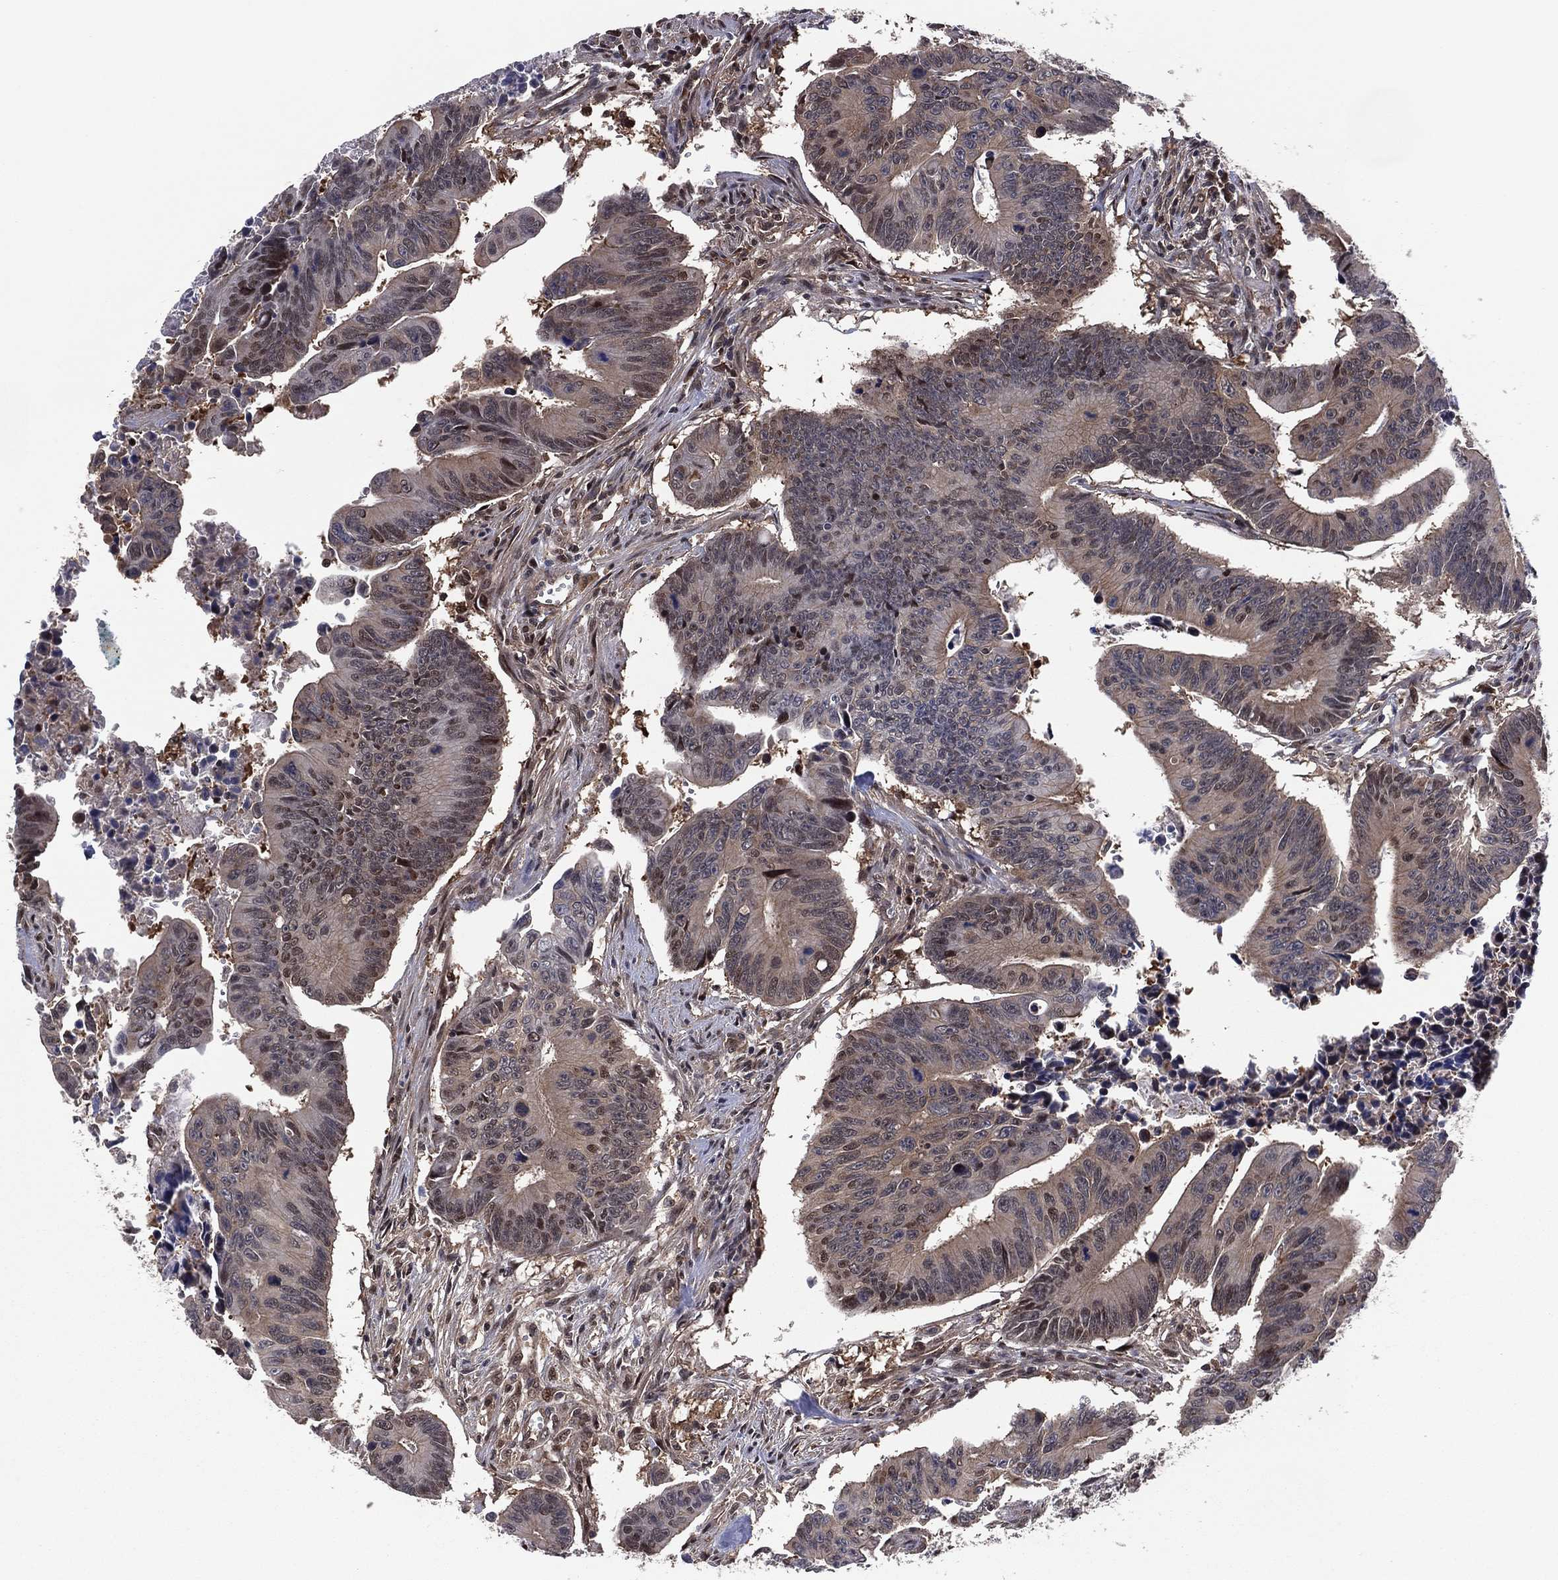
{"staining": {"intensity": "weak", "quantity": "<25%", "location": "cytoplasmic/membranous"}, "tissue": "colorectal cancer", "cell_type": "Tumor cells", "image_type": "cancer", "snomed": [{"axis": "morphology", "description": "Adenocarcinoma, NOS"}, {"axis": "topography", "description": "Colon"}], "caption": "The image reveals no staining of tumor cells in colorectal cancer (adenocarcinoma).", "gene": "ICOSLG", "patient": {"sex": "female", "age": 87}}